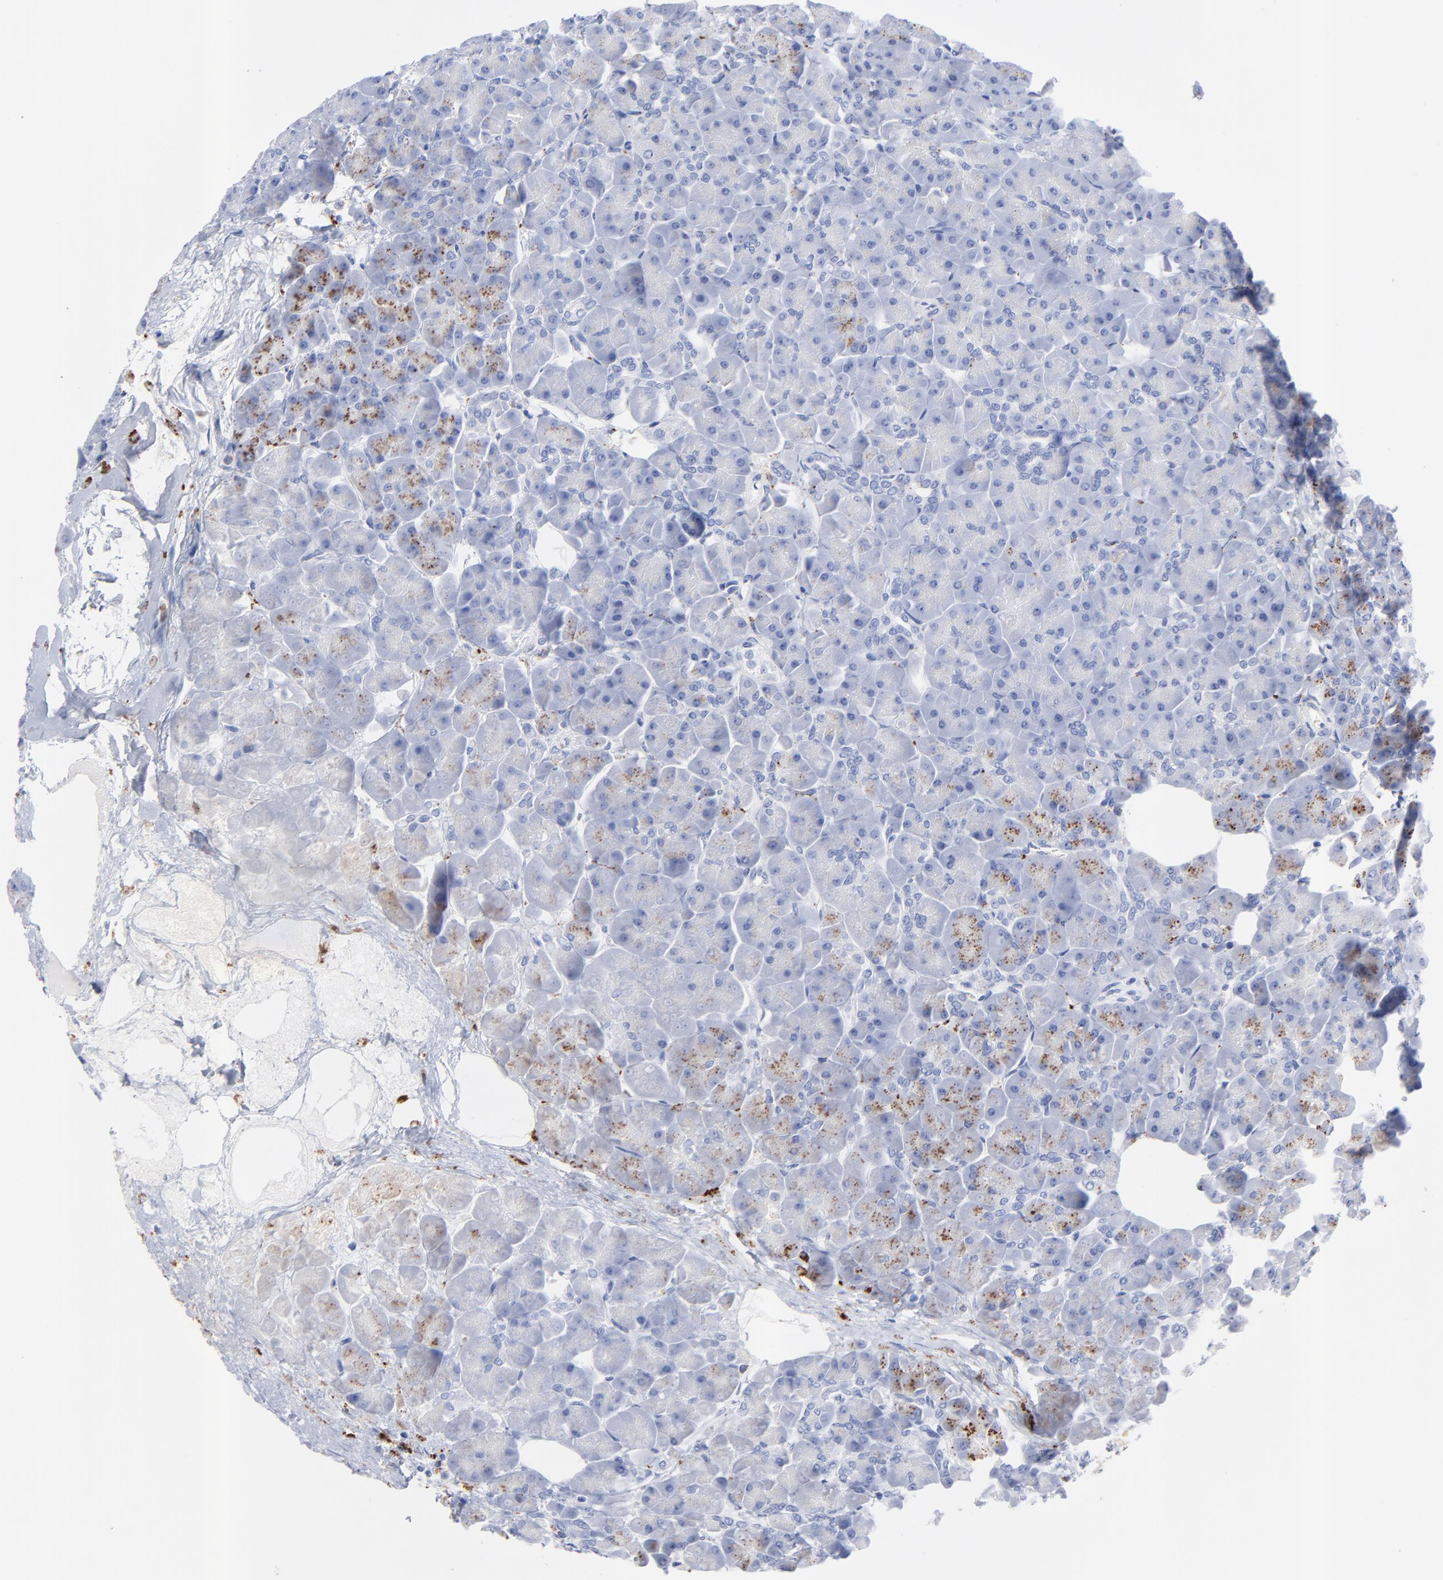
{"staining": {"intensity": "moderate", "quantity": "25%-75%", "location": "cytoplasmic/membranous"}, "tissue": "pancreas", "cell_type": "Exocrine glandular cells", "image_type": "normal", "snomed": [{"axis": "morphology", "description": "Normal tissue, NOS"}, {"axis": "topography", "description": "Pancreas"}], "caption": "A medium amount of moderate cytoplasmic/membranous expression is appreciated in about 25%-75% of exocrine glandular cells in benign pancreas. (brown staining indicates protein expression, while blue staining denotes nuclei).", "gene": "CPVL", "patient": {"sex": "male", "age": 66}}